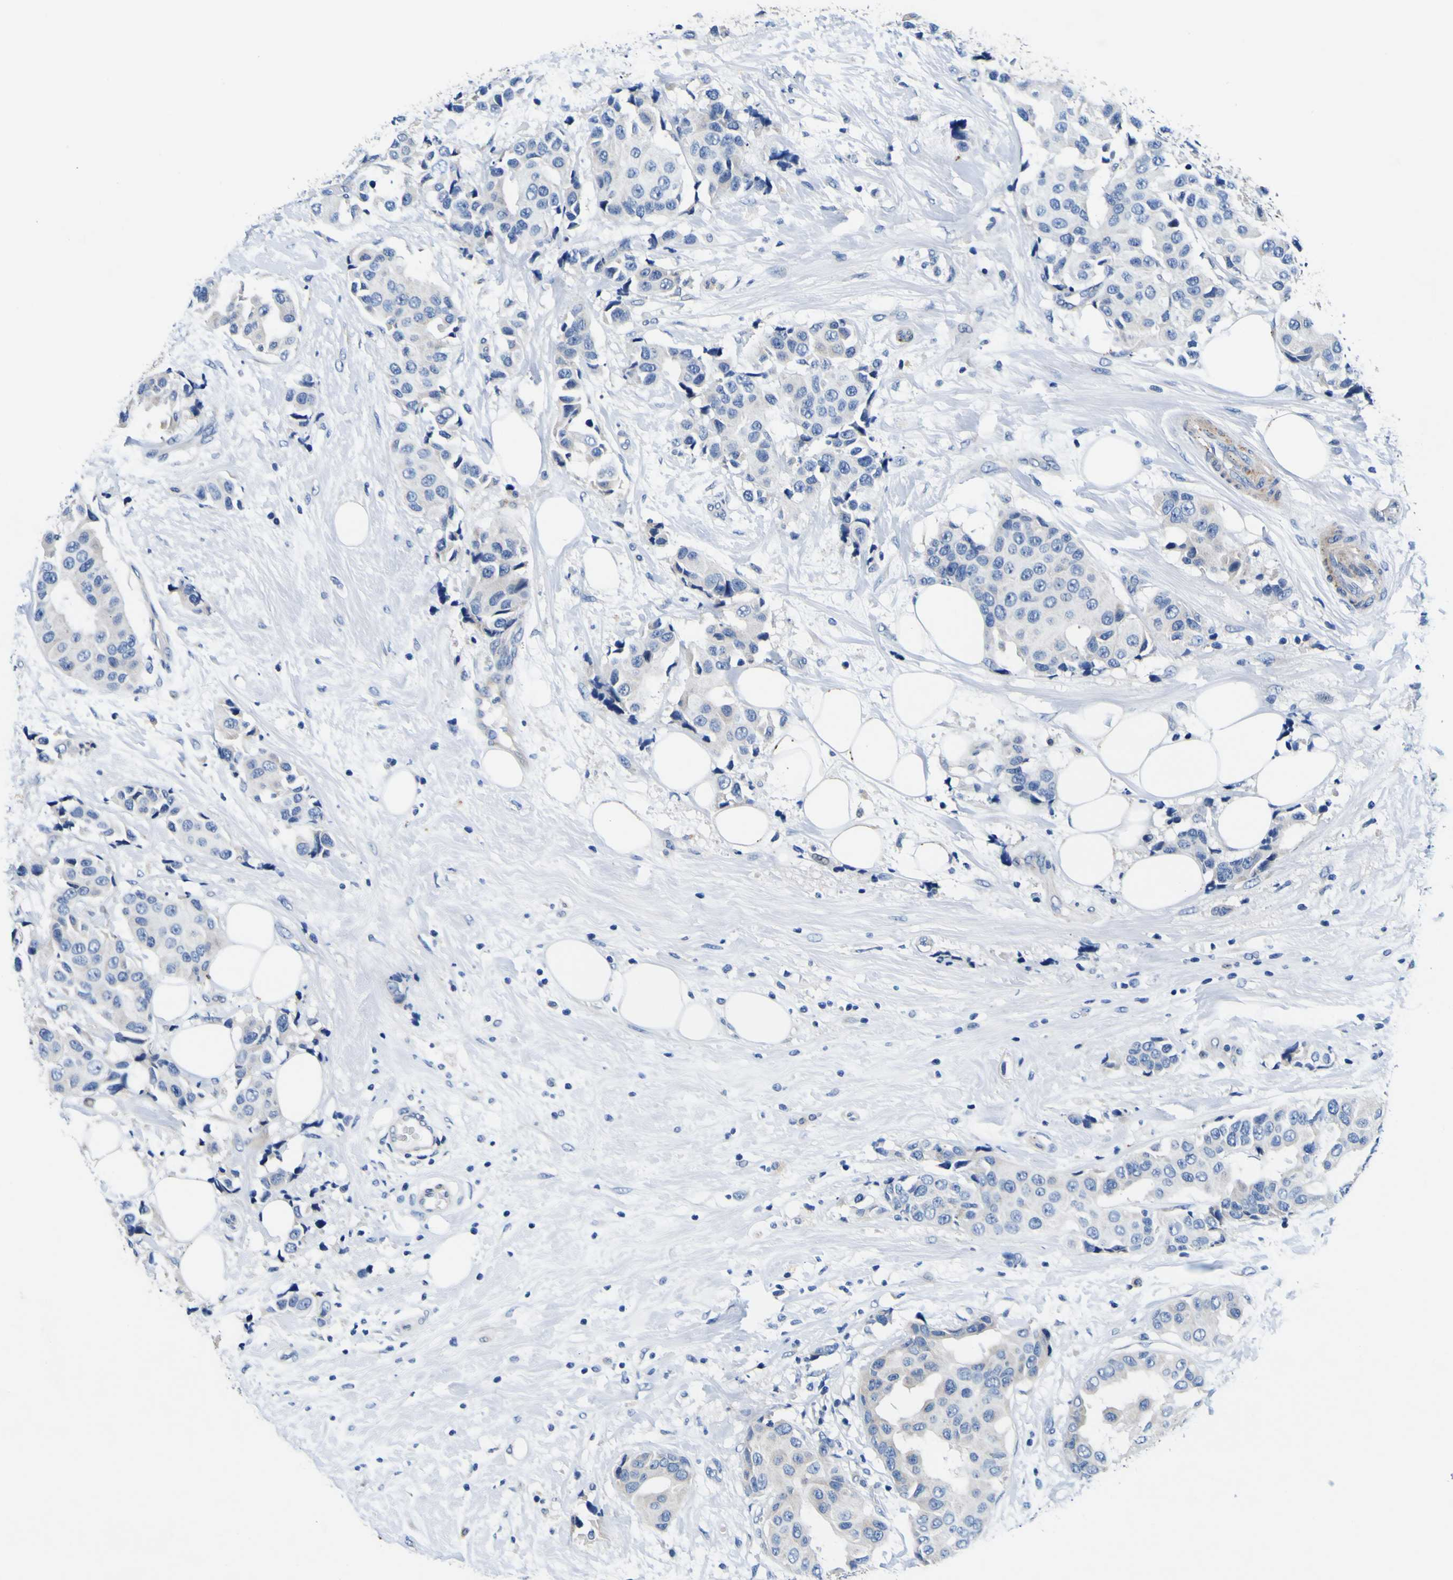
{"staining": {"intensity": "negative", "quantity": "none", "location": "none"}, "tissue": "breast cancer", "cell_type": "Tumor cells", "image_type": "cancer", "snomed": [{"axis": "morphology", "description": "Normal tissue, NOS"}, {"axis": "morphology", "description": "Duct carcinoma"}, {"axis": "topography", "description": "Breast"}], "caption": "DAB (3,3'-diaminobenzidine) immunohistochemical staining of breast cancer shows no significant expression in tumor cells.", "gene": "AGAP3", "patient": {"sex": "female", "age": 39}}